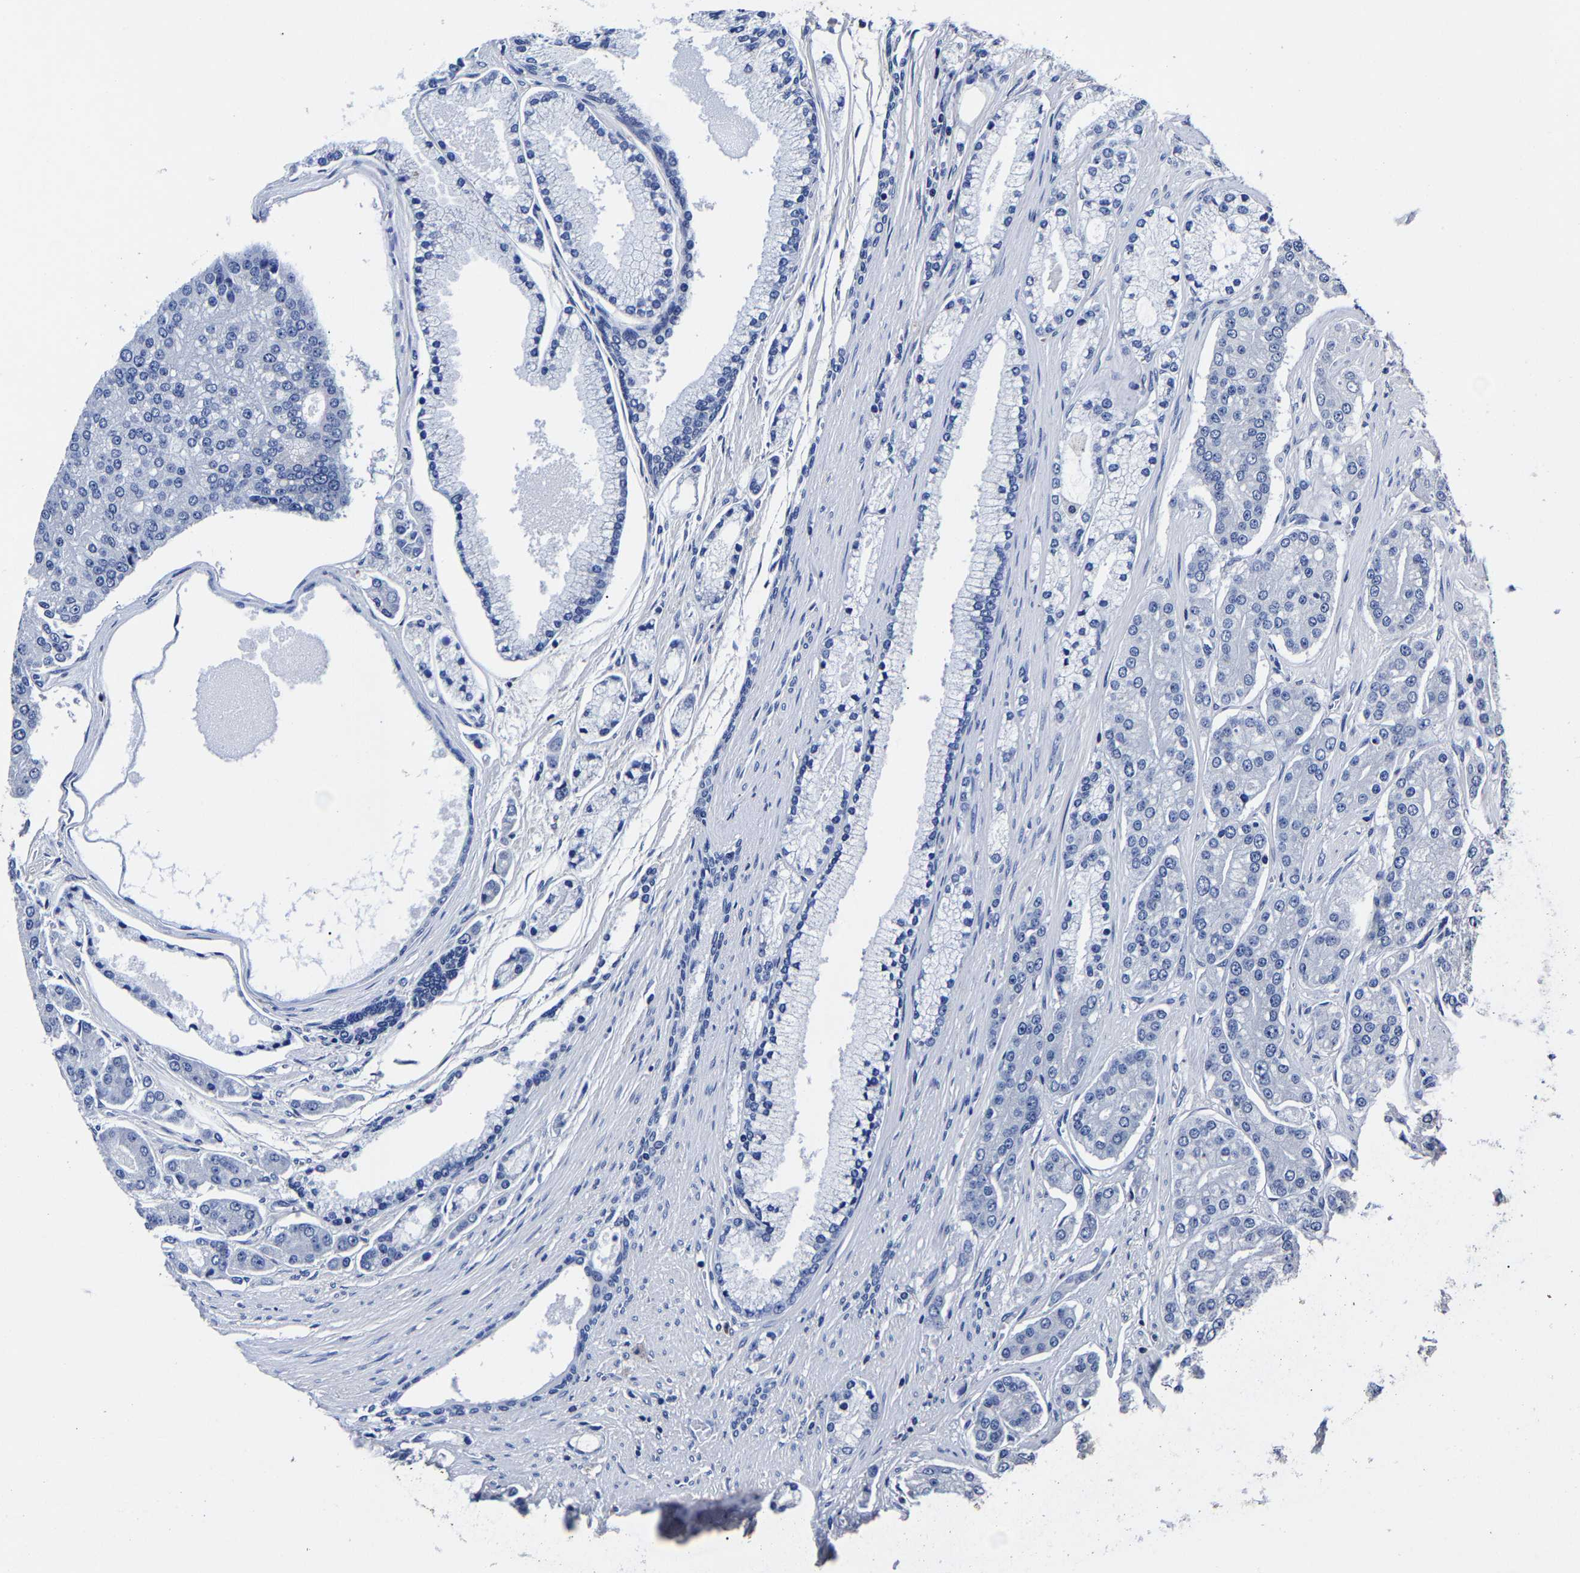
{"staining": {"intensity": "negative", "quantity": "none", "location": "none"}, "tissue": "prostate cancer", "cell_type": "Tumor cells", "image_type": "cancer", "snomed": [{"axis": "morphology", "description": "Adenocarcinoma, High grade"}, {"axis": "topography", "description": "Prostate"}], "caption": "Adenocarcinoma (high-grade) (prostate) was stained to show a protein in brown. There is no significant staining in tumor cells.", "gene": "AKAP4", "patient": {"sex": "male", "age": 71}}